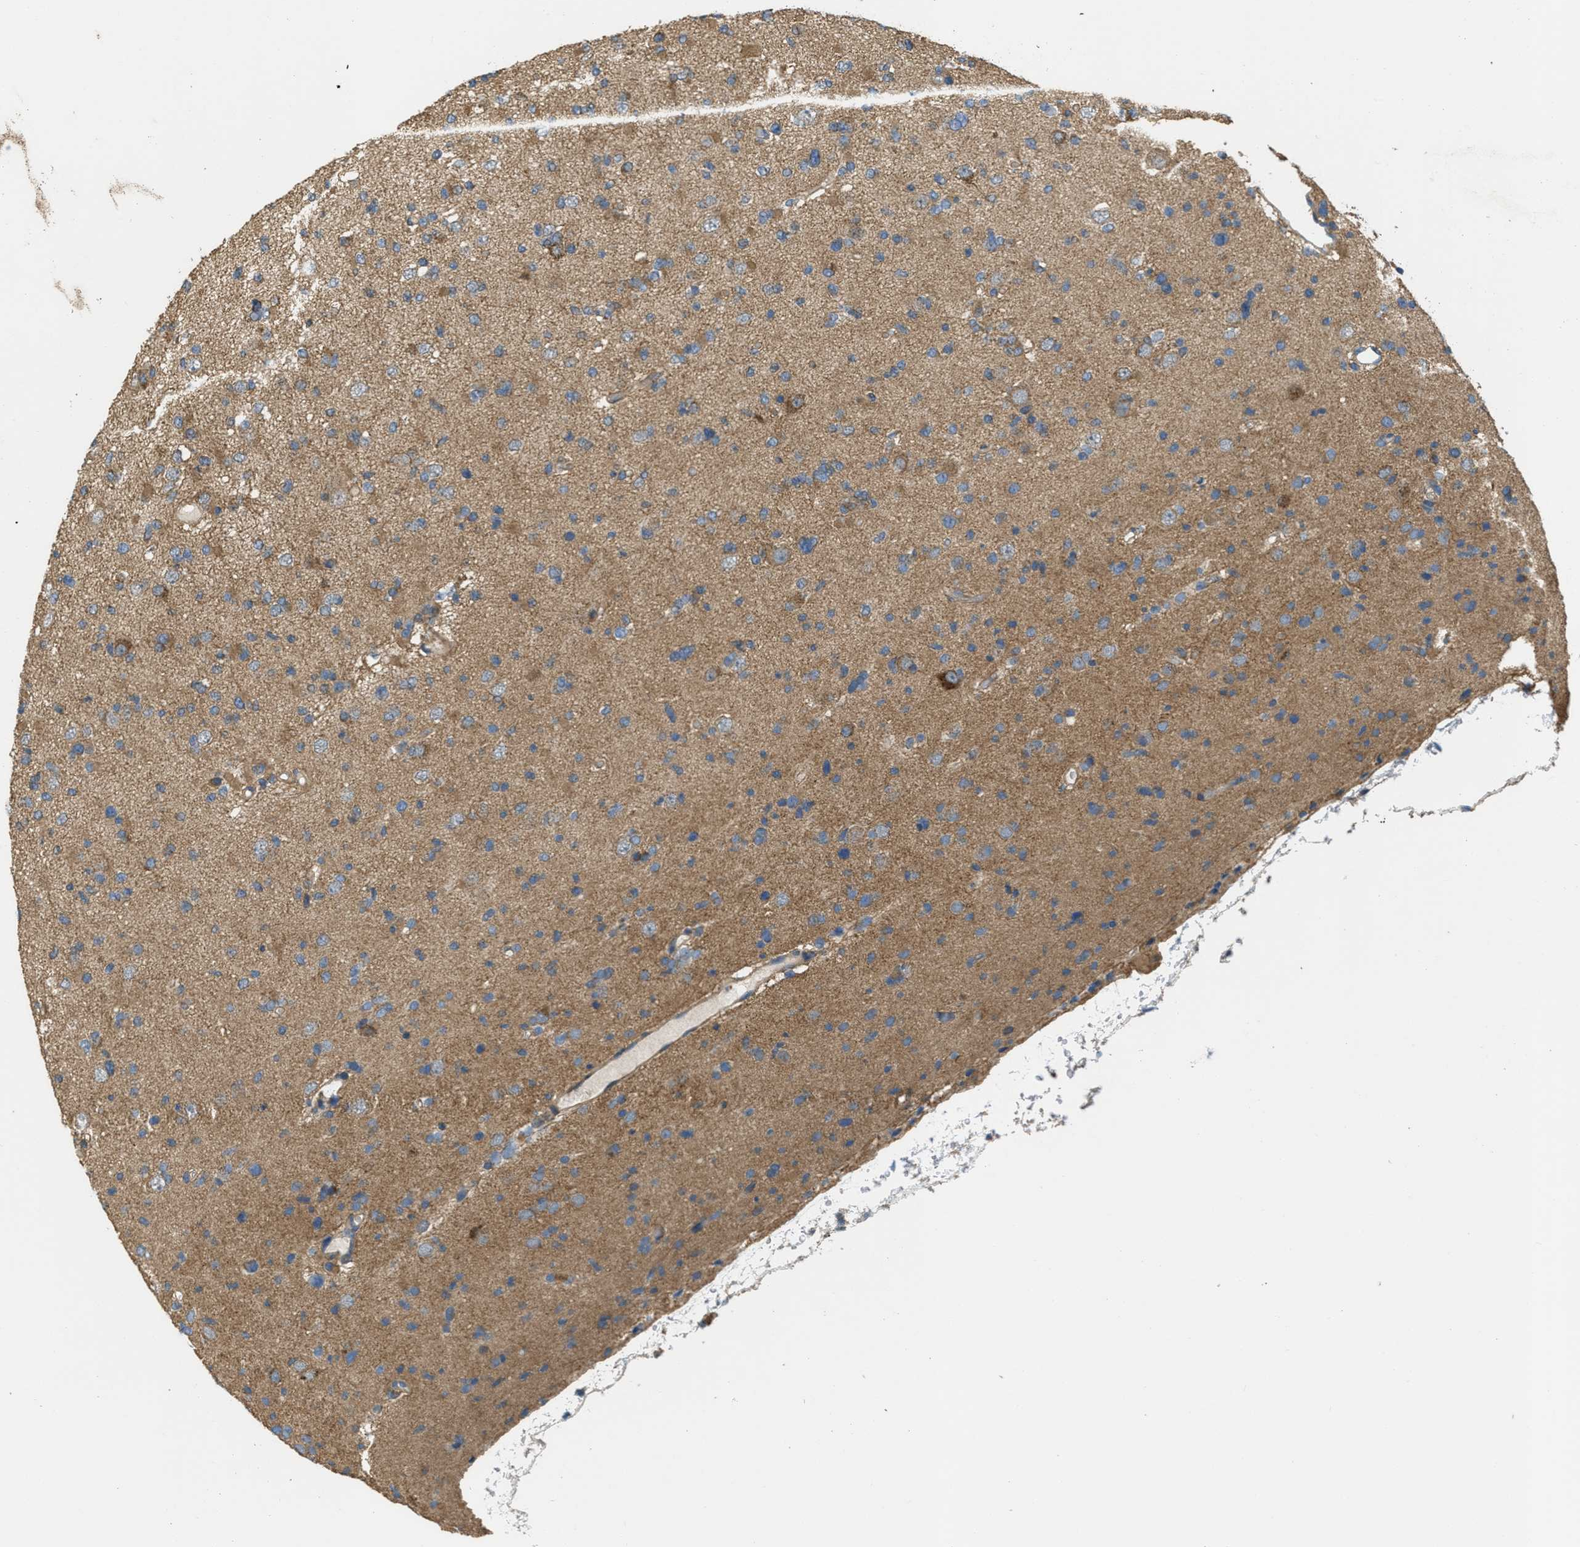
{"staining": {"intensity": "moderate", "quantity": ">75%", "location": "cytoplasmic/membranous"}, "tissue": "glioma", "cell_type": "Tumor cells", "image_type": "cancer", "snomed": [{"axis": "morphology", "description": "Glioma, malignant, Low grade"}, {"axis": "topography", "description": "Brain"}], "caption": "An image showing moderate cytoplasmic/membranous positivity in approximately >75% of tumor cells in malignant glioma (low-grade), as visualized by brown immunohistochemical staining.", "gene": "THBS2", "patient": {"sex": "female", "age": 22}}